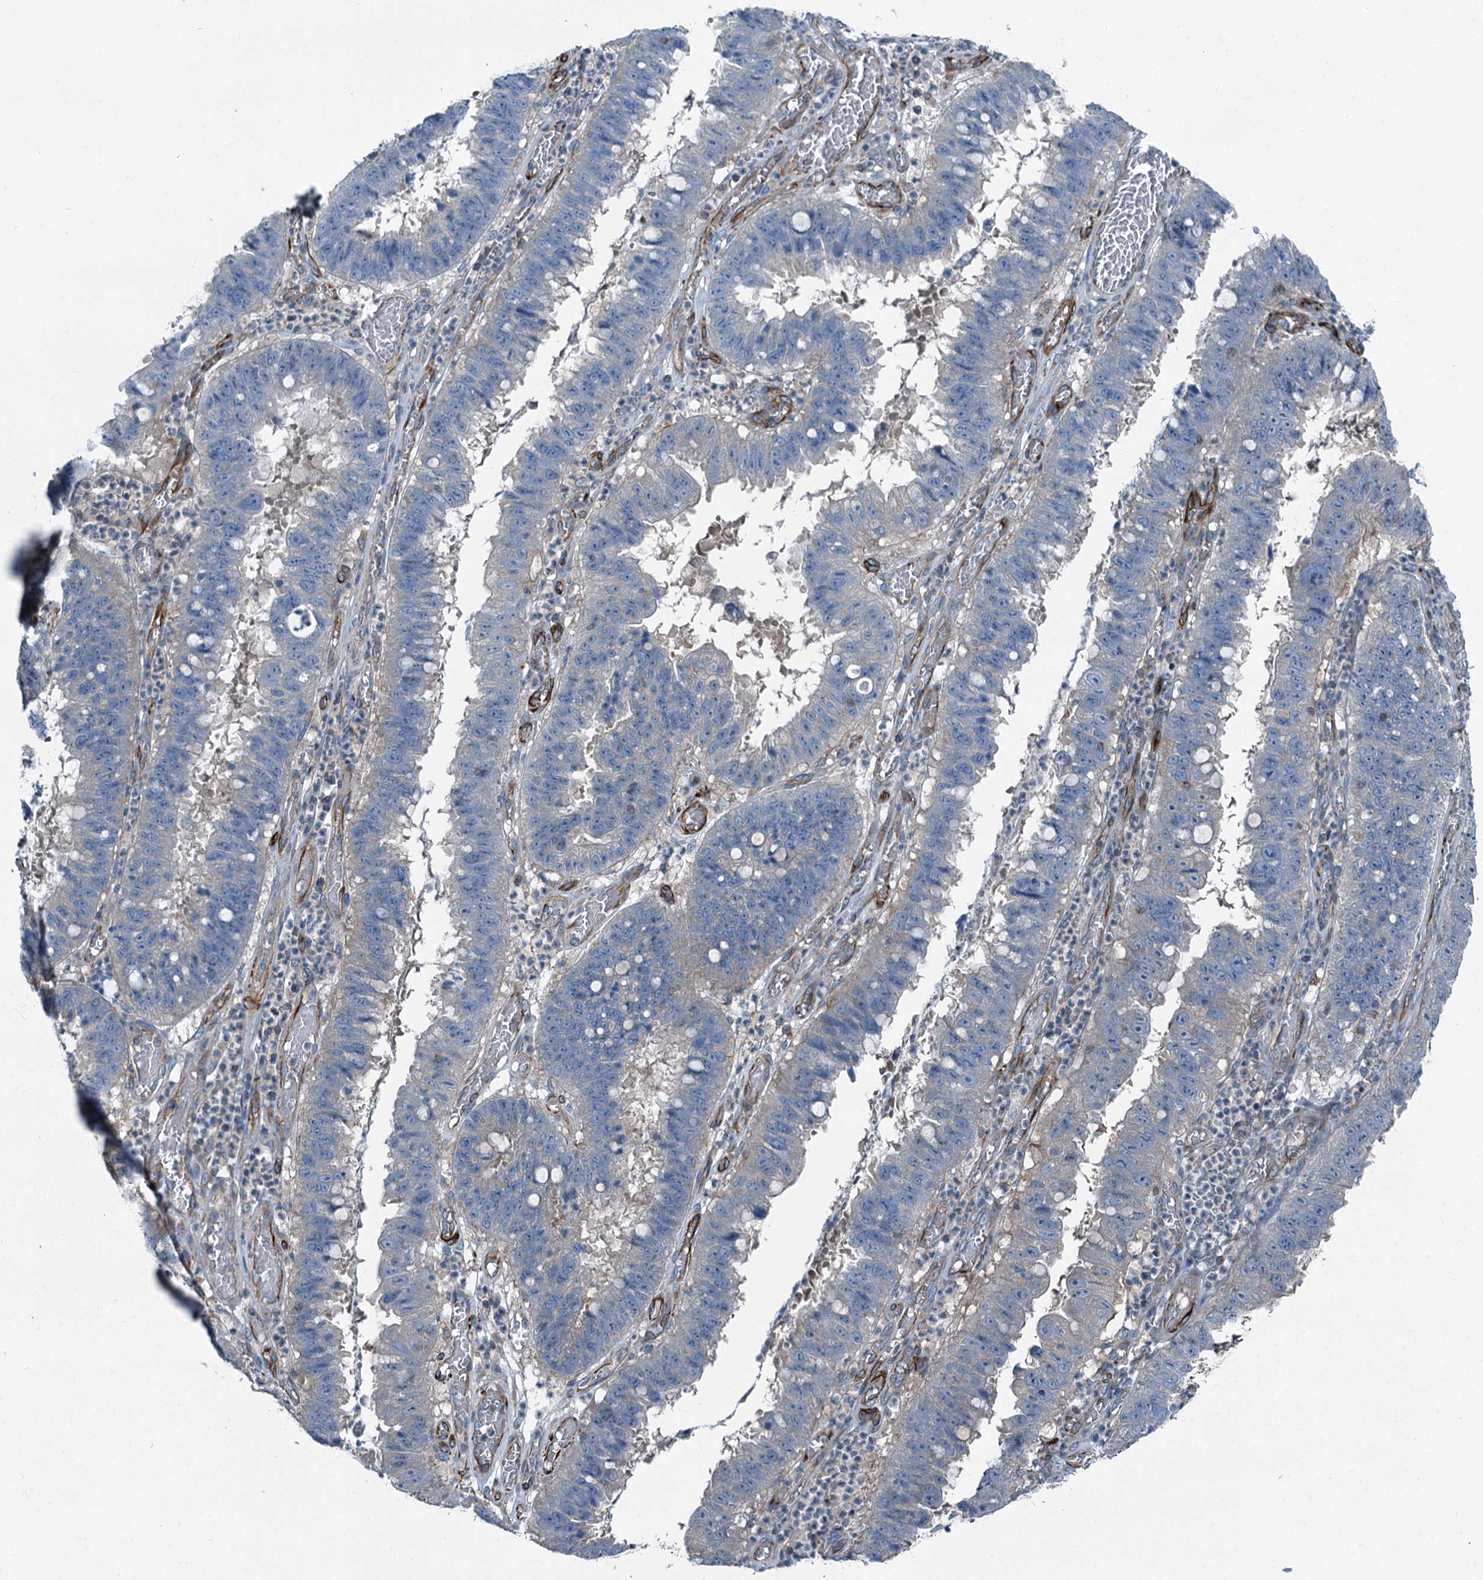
{"staining": {"intensity": "negative", "quantity": "none", "location": "none"}, "tissue": "stomach cancer", "cell_type": "Tumor cells", "image_type": "cancer", "snomed": [{"axis": "morphology", "description": "Adenocarcinoma, NOS"}, {"axis": "topography", "description": "Stomach"}], "caption": "Micrograph shows no protein positivity in tumor cells of adenocarcinoma (stomach) tissue. Brightfield microscopy of immunohistochemistry (IHC) stained with DAB (3,3'-diaminobenzidine) (brown) and hematoxylin (blue), captured at high magnification.", "gene": "AXL", "patient": {"sex": "male", "age": 59}}